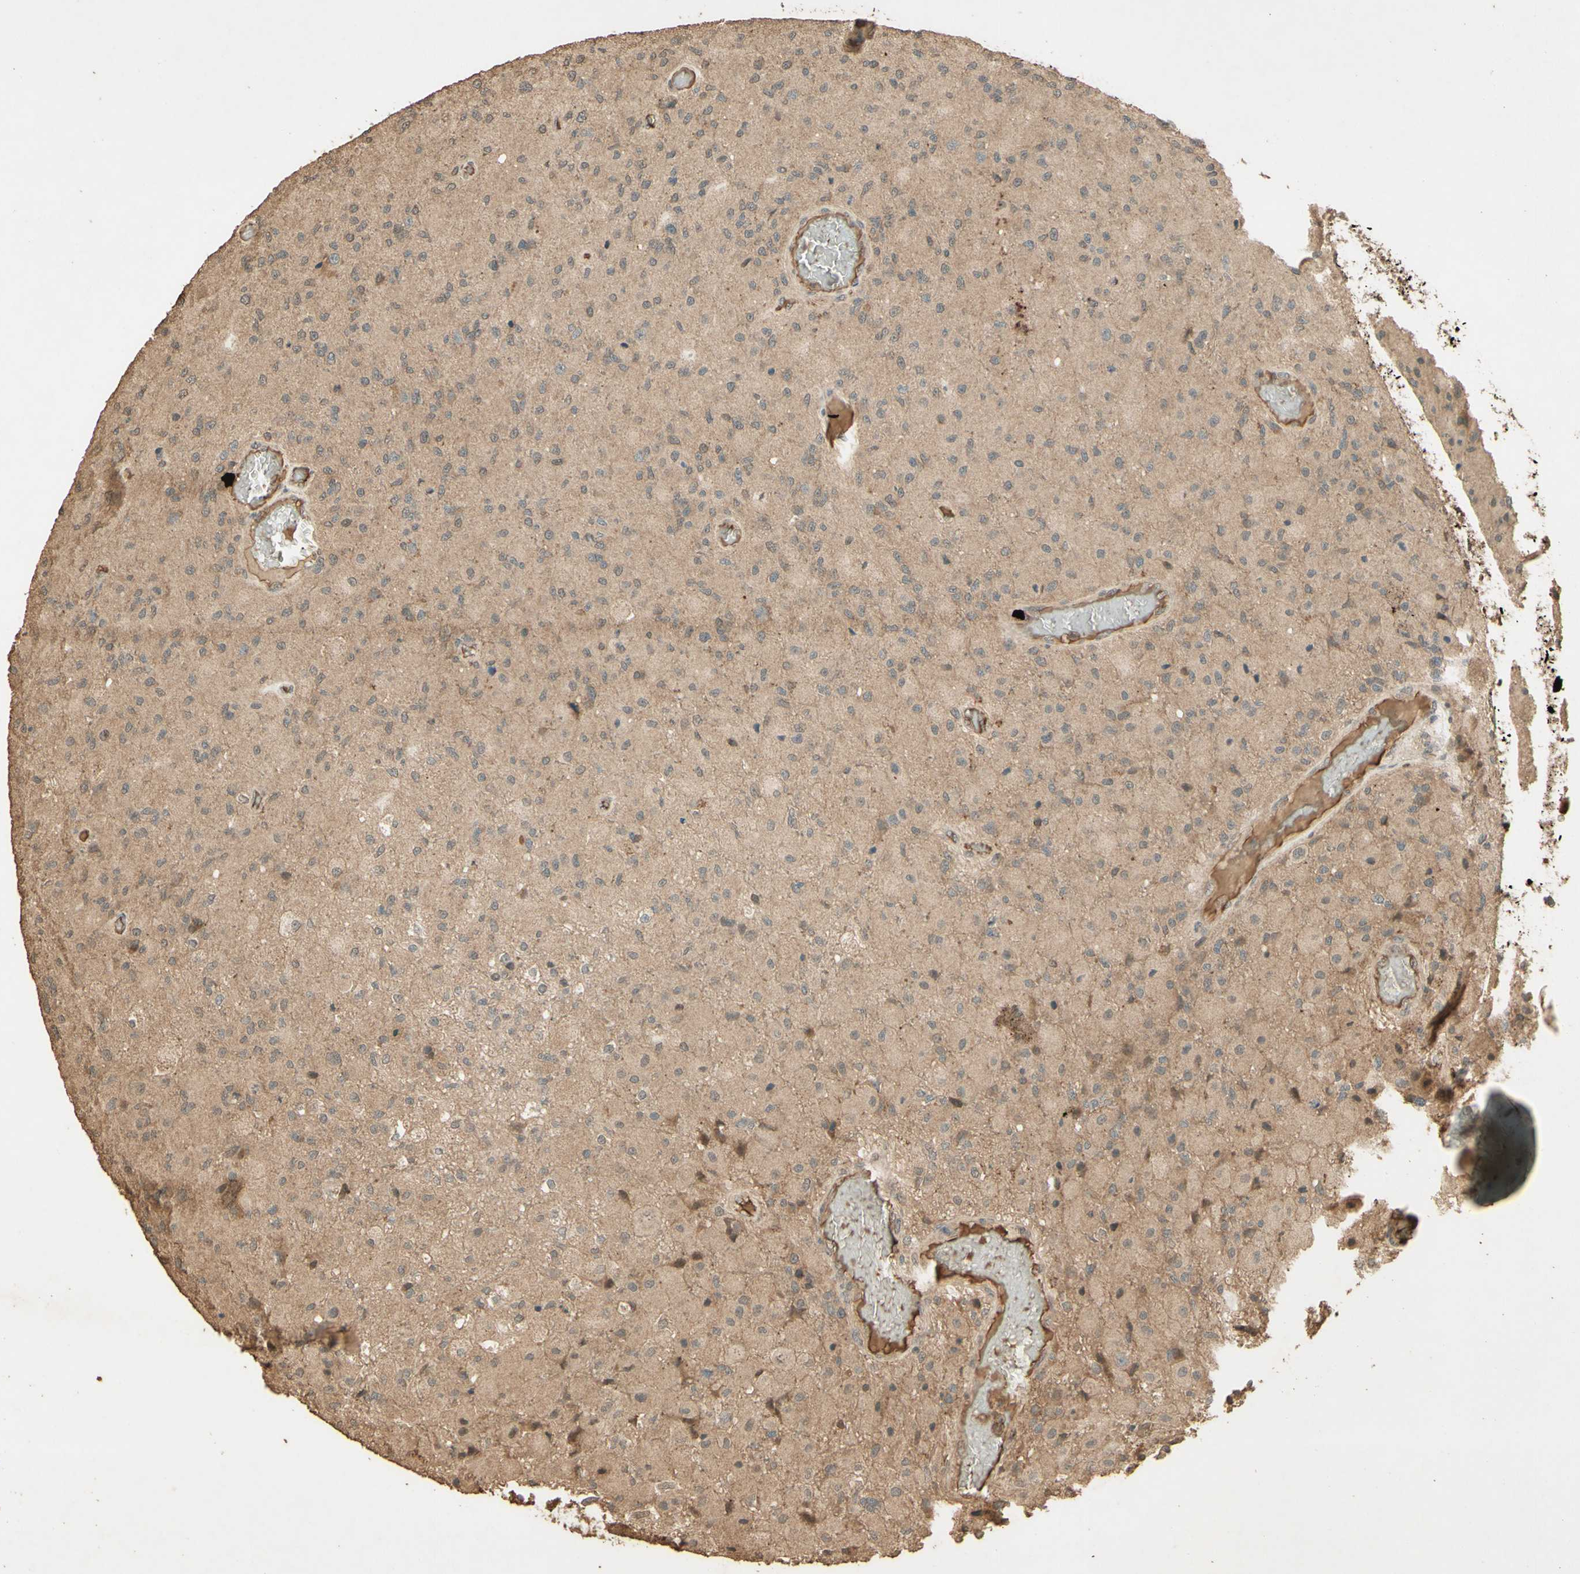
{"staining": {"intensity": "moderate", "quantity": ">75%", "location": "cytoplasmic/membranous"}, "tissue": "glioma", "cell_type": "Tumor cells", "image_type": "cancer", "snomed": [{"axis": "morphology", "description": "Normal tissue, NOS"}, {"axis": "morphology", "description": "Glioma, malignant, High grade"}, {"axis": "topography", "description": "Cerebral cortex"}], "caption": "Protein positivity by IHC displays moderate cytoplasmic/membranous positivity in about >75% of tumor cells in malignant glioma (high-grade). (DAB (3,3'-diaminobenzidine) = brown stain, brightfield microscopy at high magnification).", "gene": "SMAD9", "patient": {"sex": "male", "age": 77}}